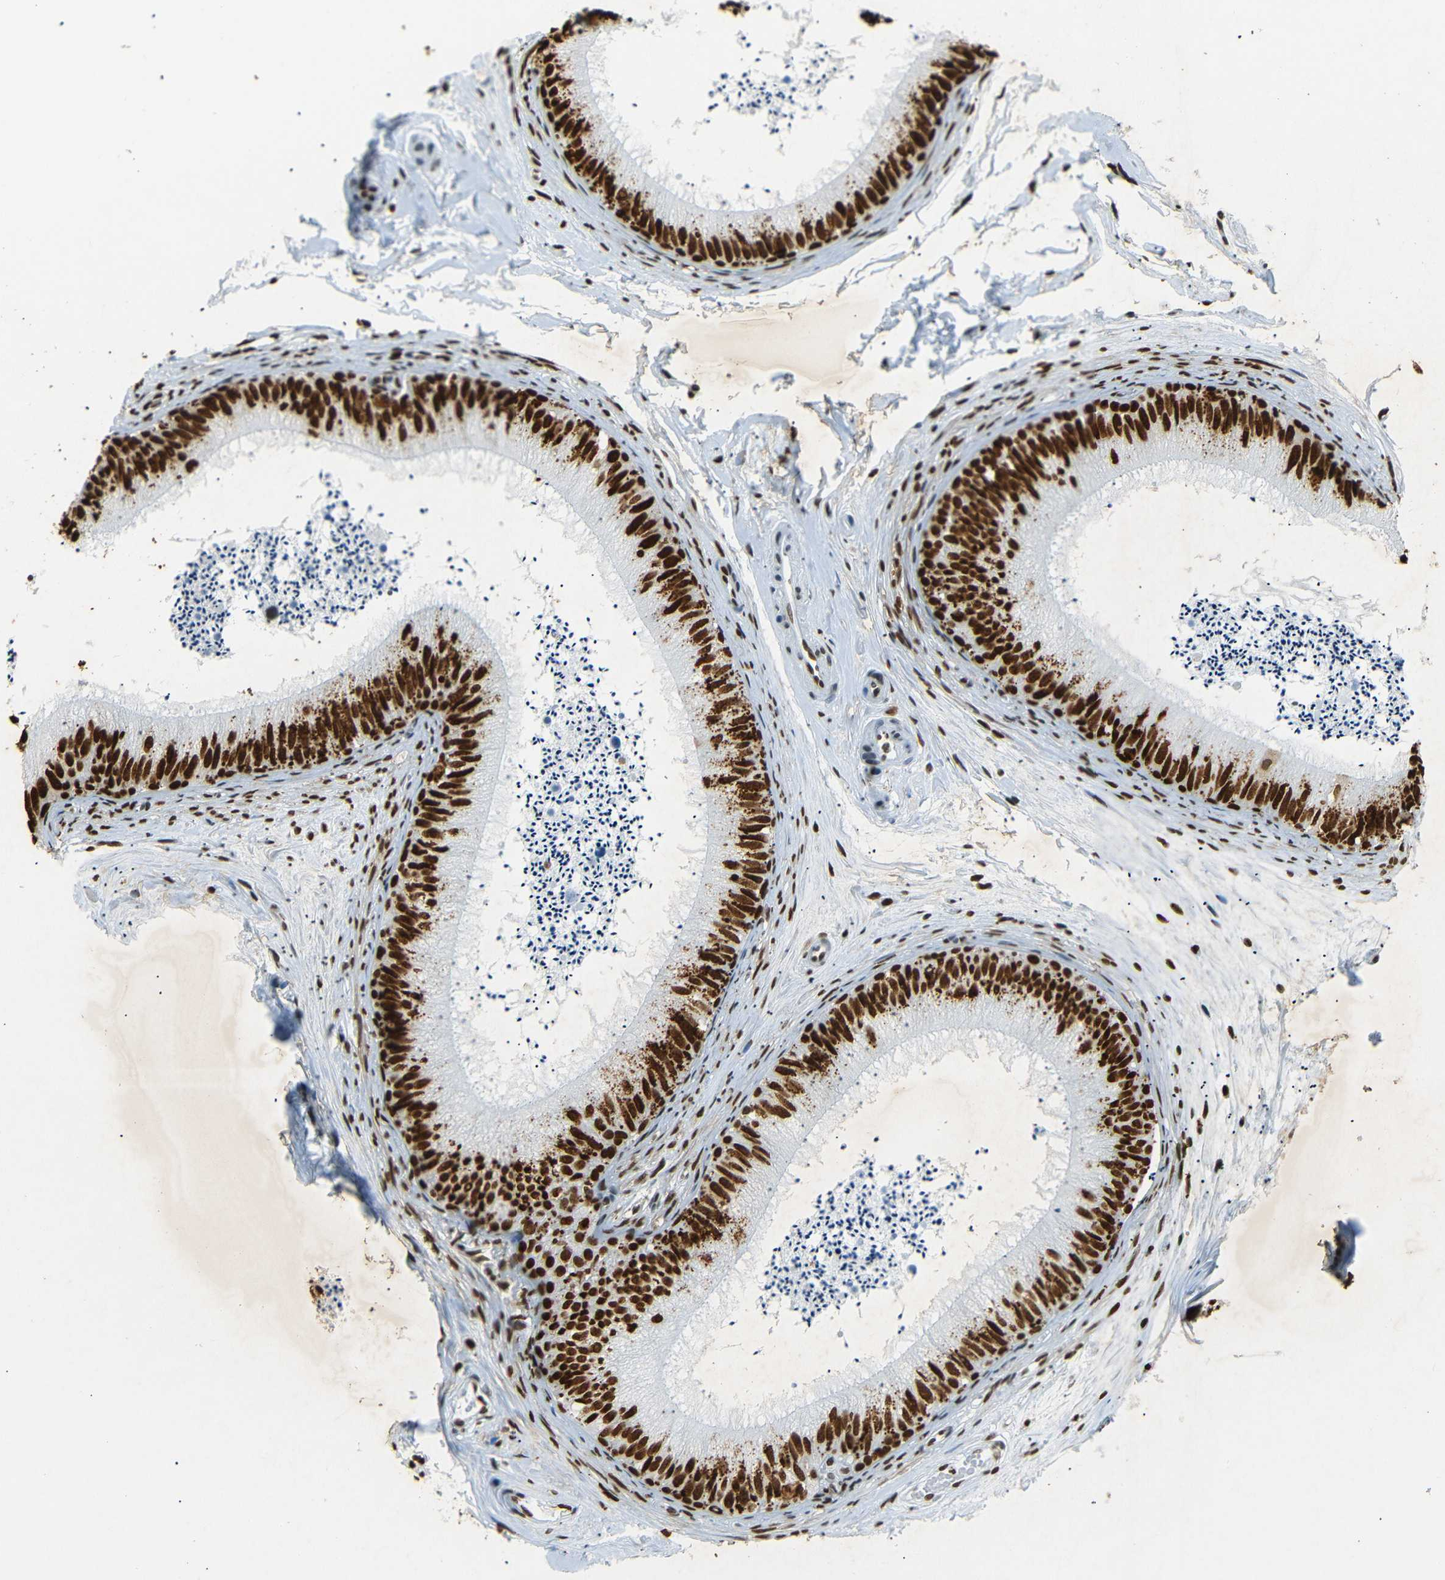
{"staining": {"intensity": "strong", "quantity": ">75%", "location": "nuclear"}, "tissue": "epididymis", "cell_type": "Glandular cells", "image_type": "normal", "snomed": [{"axis": "morphology", "description": "Normal tissue, NOS"}, {"axis": "topography", "description": "Epididymis"}], "caption": "An image showing strong nuclear positivity in about >75% of glandular cells in normal epididymis, as visualized by brown immunohistochemical staining.", "gene": "HMGN1", "patient": {"sex": "male", "age": 56}}